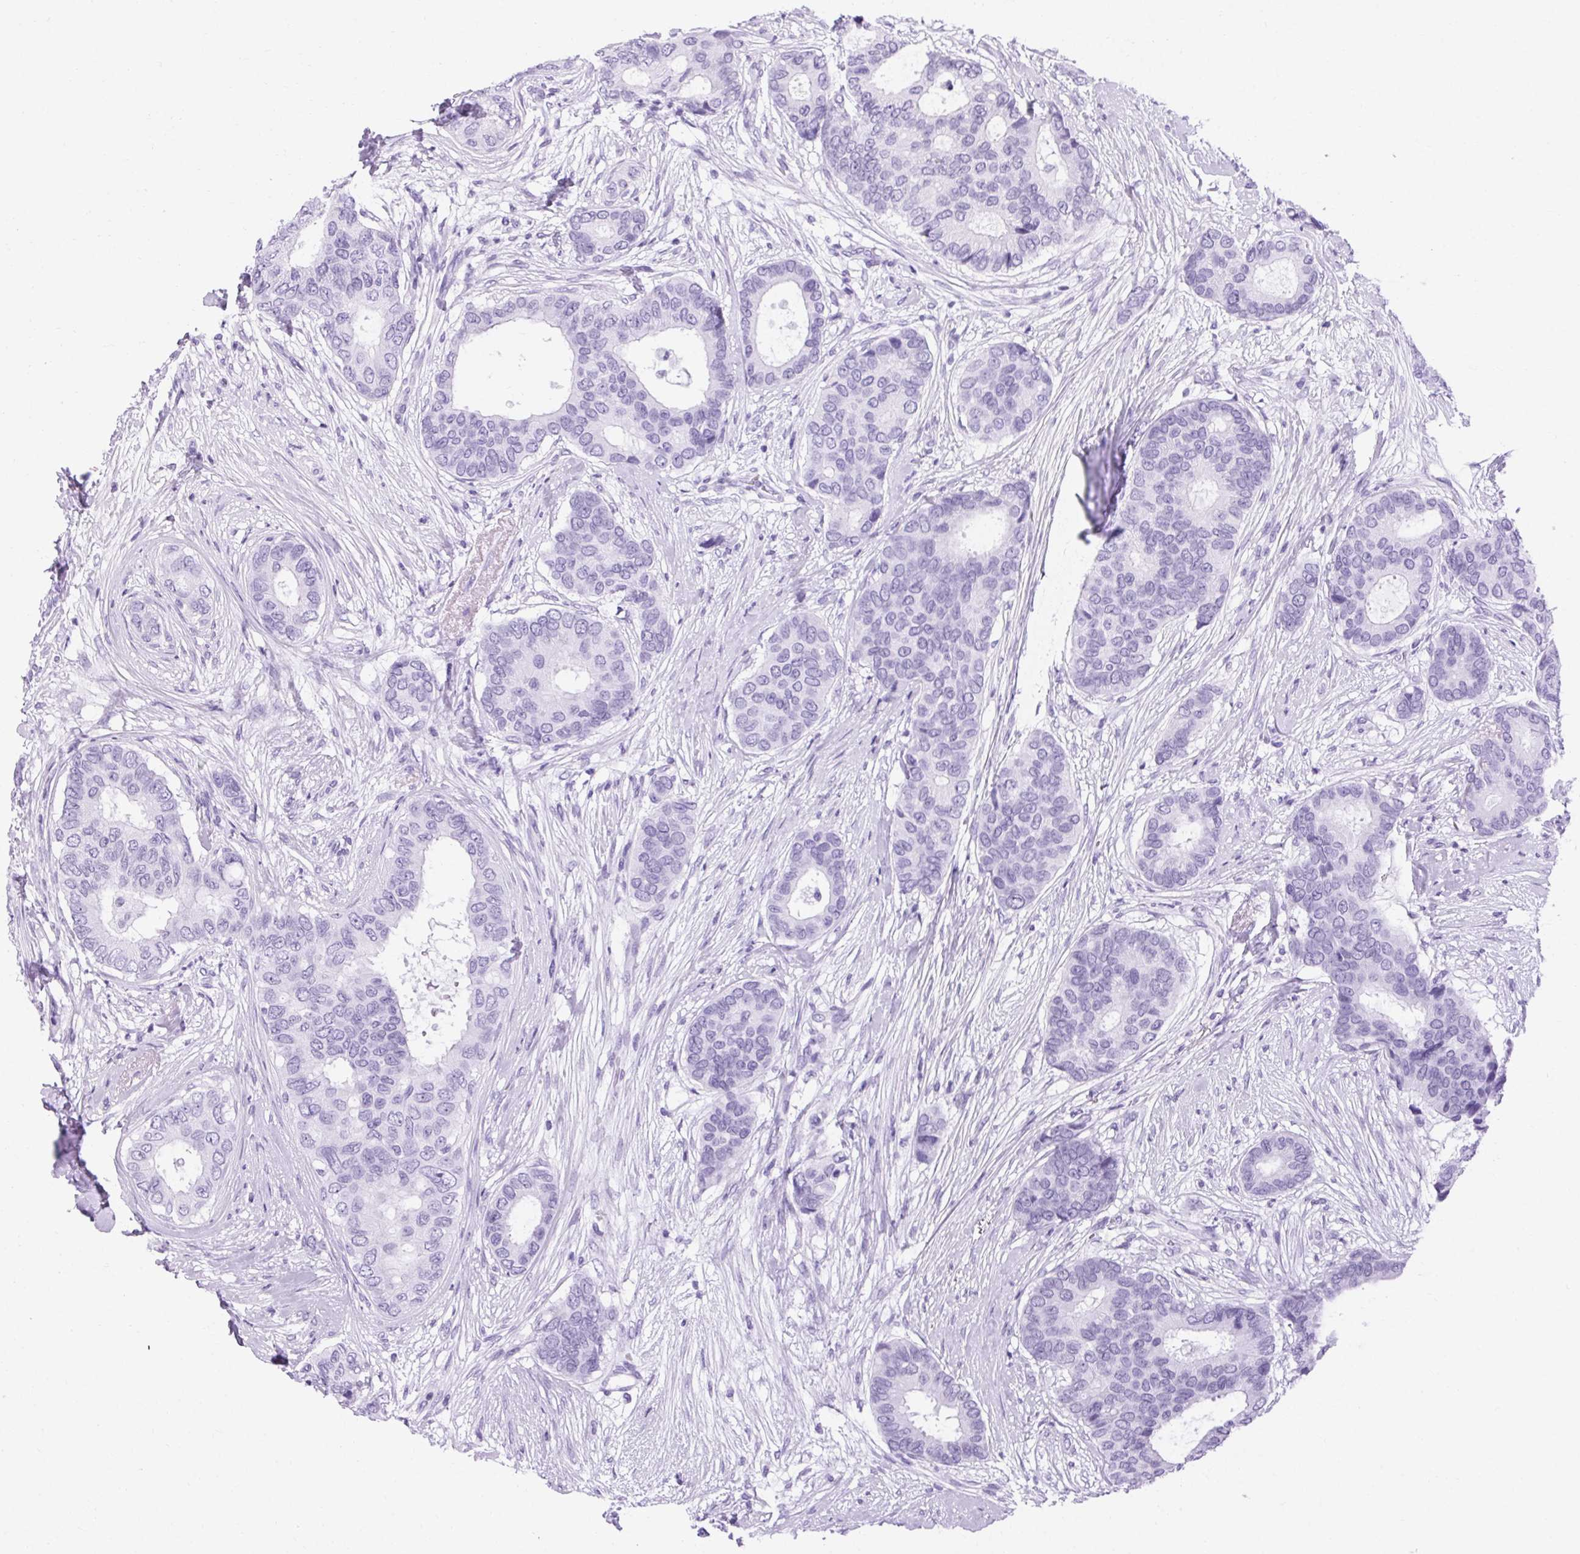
{"staining": {"intensity": "negative", "quantity": "none", "location": "none"}, "tissue": "breast cancer", "cell_type": "Tumor cells", "image_type": "cancer", "snomed": [{"axis": "morphology", "description": "Duct carcinoma"}, {"axis": "topography", "description": "Breast"}], "caption": "Image shows no protein positivity in tumor cells of infiltrating ductal carcinoma (breast) tissue.", "gene": "ASGR2", "patient": {"sex": "female", "age": 75}}